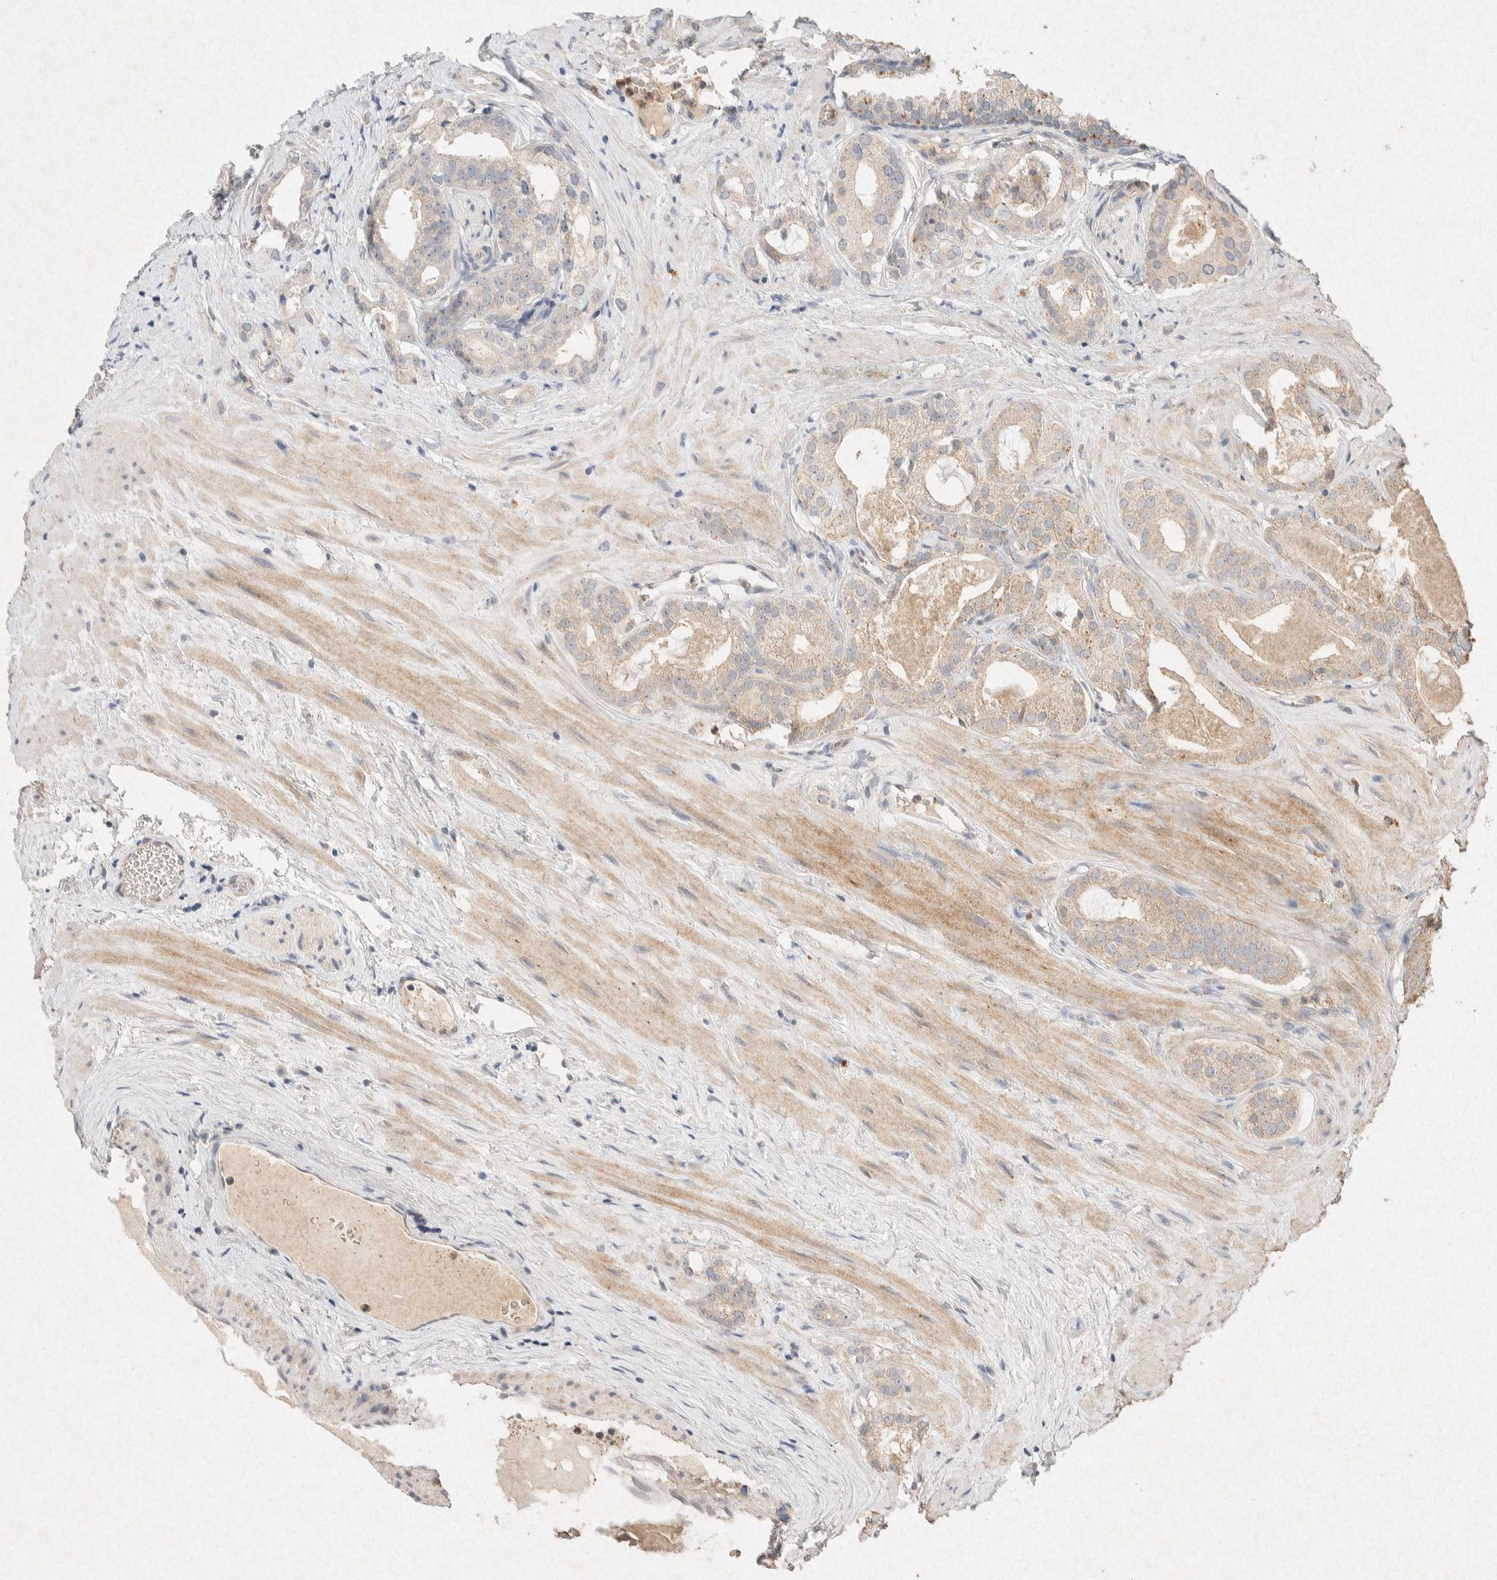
{"staining": {"intensity": "weak", "quantity": "25%-75%", "location": "cytoplasmic/membranous"}, "tissue": "prostate cancer", "cell_type": "Tumor cells", "image_type": "cancer", "snomed": [{"axis": "morphology", "description": "Adenocarcinoma, Low grade"}, {"axis": "topography", "description": "Prostate"}], "caption": "About 25%-75% of tumor cells in human prostate cancer display weak cytoplasmic/membranous protein staining as visualized by brown immunohistochemical staining.", "gene": "GNAI1", "patient": {"sex": "male", "age": 59}}